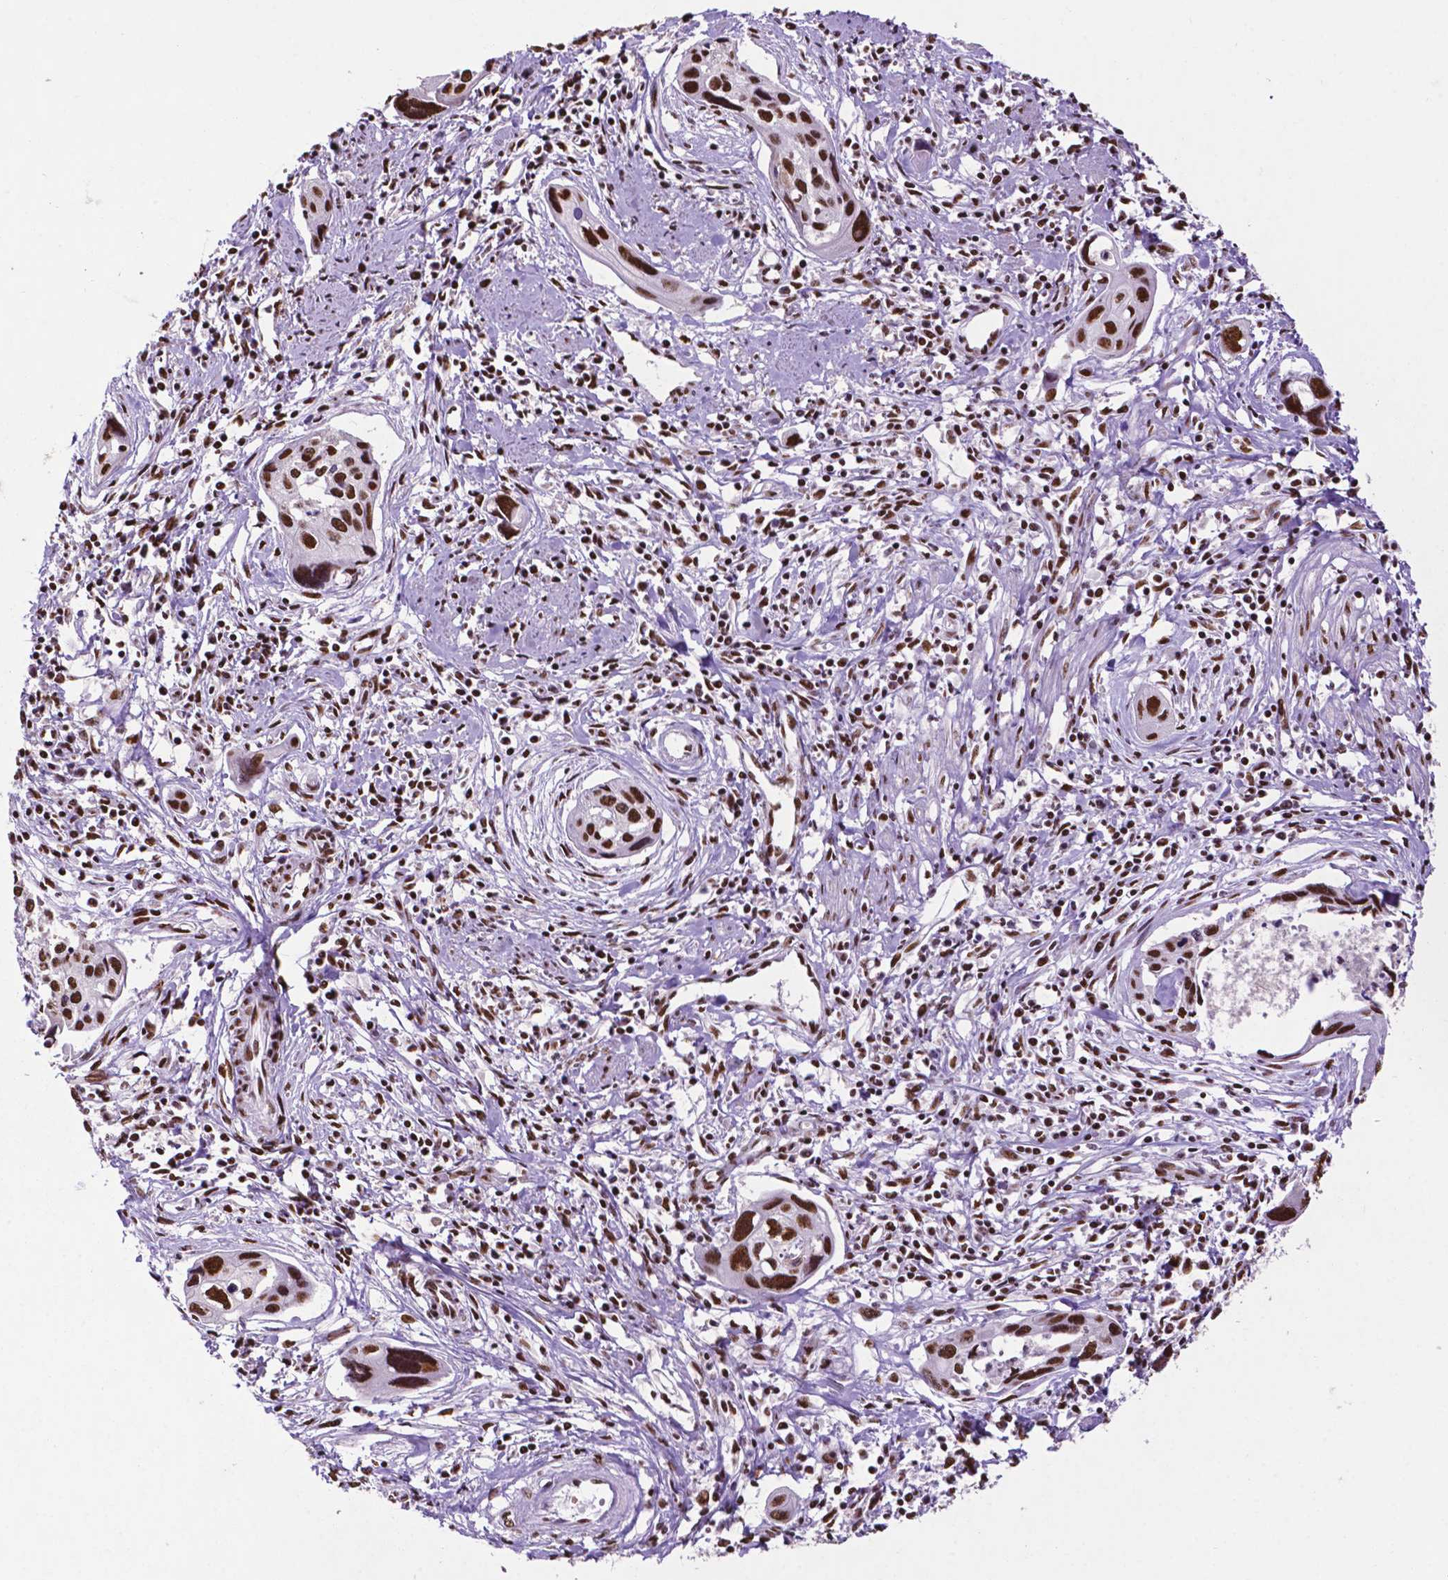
{"staining": {"intensity": "strong", "quantity": ">75%", "location": "nuclear"}, "tissue": "cervical cancer", "cell_type": "Tumor cells", "image_type": "cancer", "snomed": [{"axis": "morphology", "description": "Squamous cell carcinoma, NOS"}, {"axis": "topography", "description": "Cervix"}], "caption": "Immunohistochemistry (IHC) (DAB) staining of human cervical squamous cell carcinoma displays strong nuclear protein expression in approximately >75% of tumor cells. Ihc stains the protein in brown and the nuclei are stained blue.", "gene": "CCAR2", "patient": {"sex": "female", "age": 31}}